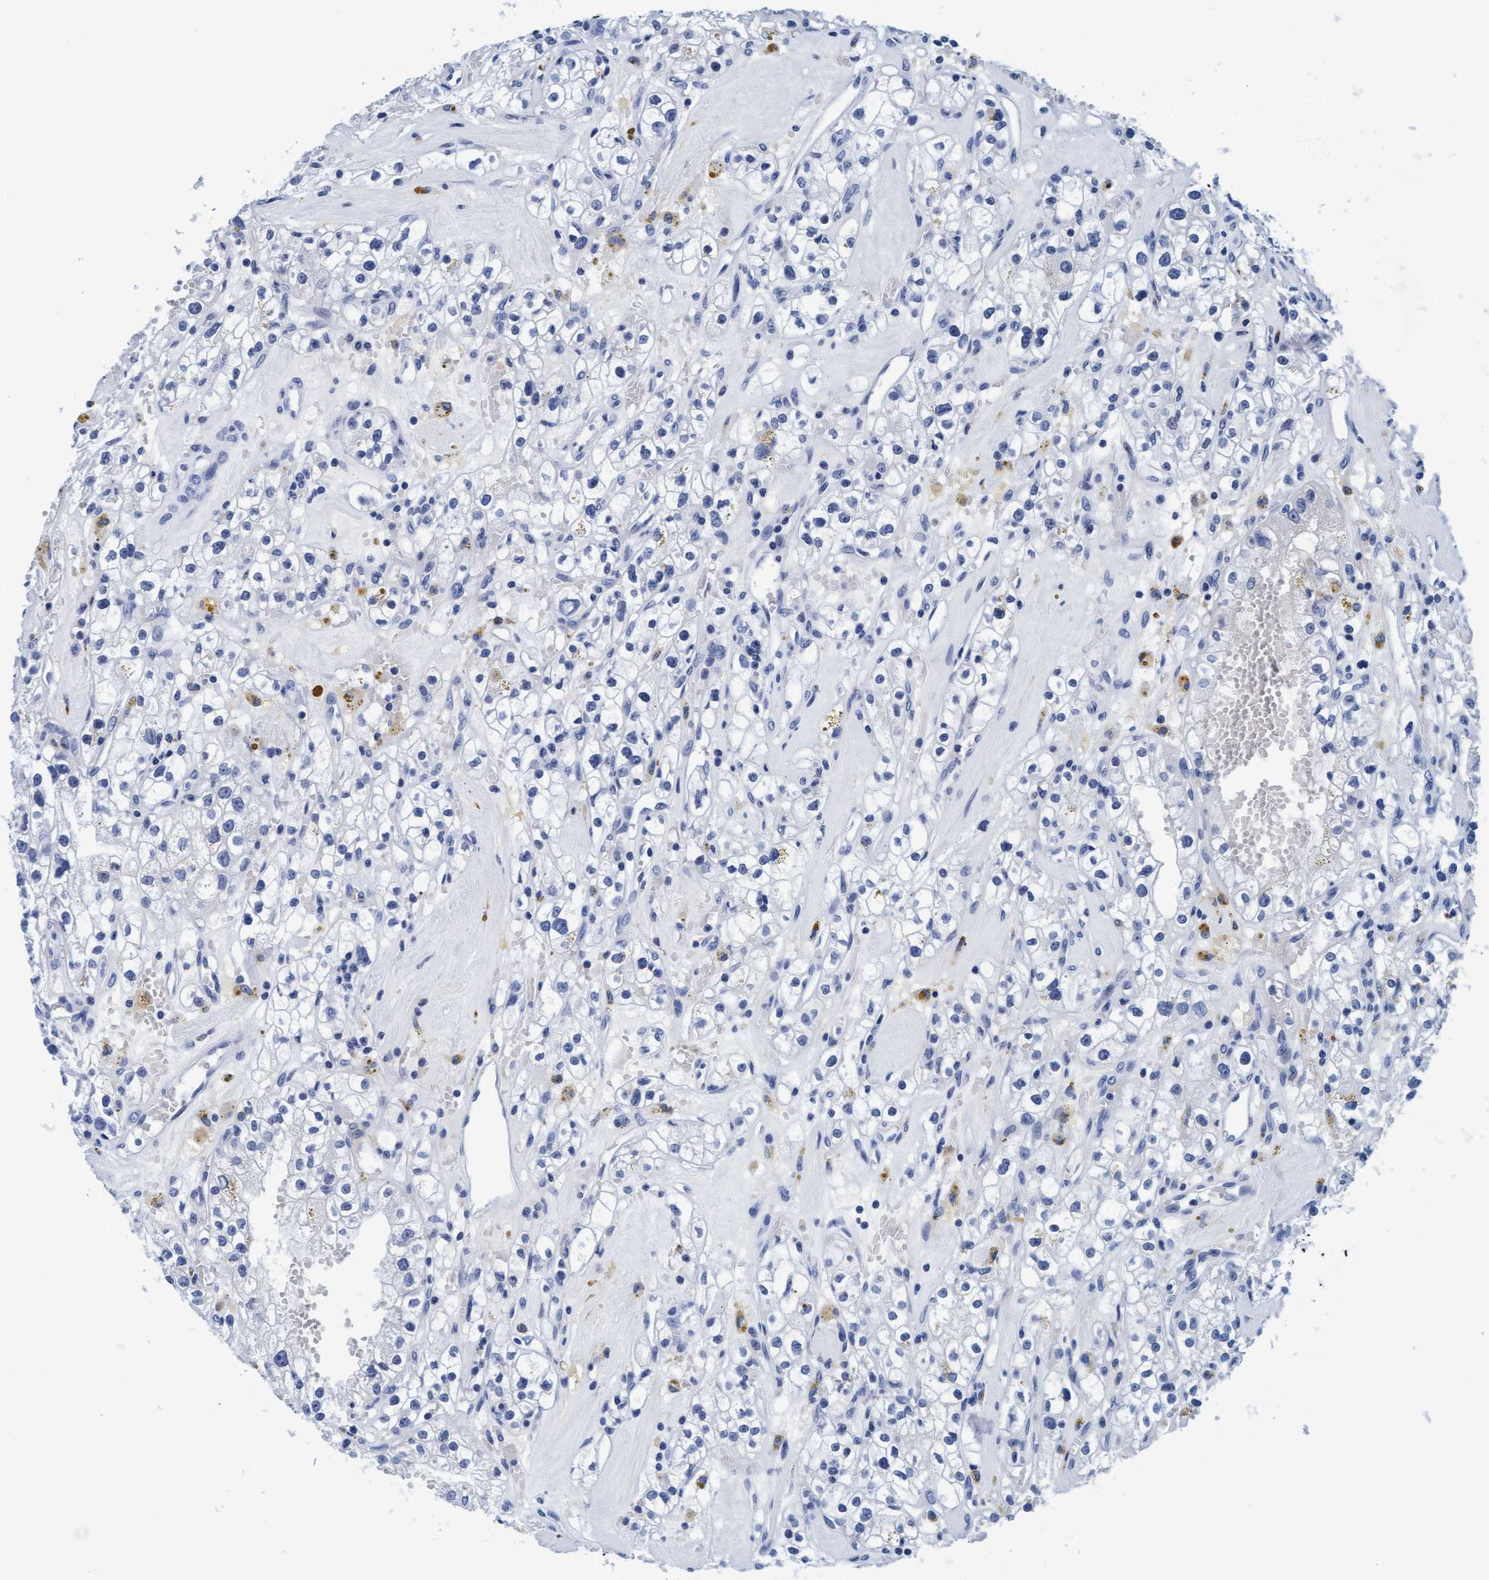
{"staining": {"intensity": "negative", "quantity": "none", "location": "none"}, "tissue": "renal cancer", "cell_type": "Tumor cells", "image_type": "cancer", "snomed": [{"axis": "morphology", "description": "Adenocarcinoma, NOS"}, {"axis": "topography", "description": "Kidney"}], "caption": "DAB (3,3'-diaminobenzidine) immunohistochemical staining of human adenocarcinoma (renal) shows no significant expression in tumor cells. Brightfield microscopy of immunohistochemistry (IHC) stained with DAB (brown) and hematoxylin (blue), captured at high magnification.", "gene": "ARSG", "patient": {"sex": "male", "age": 56}}